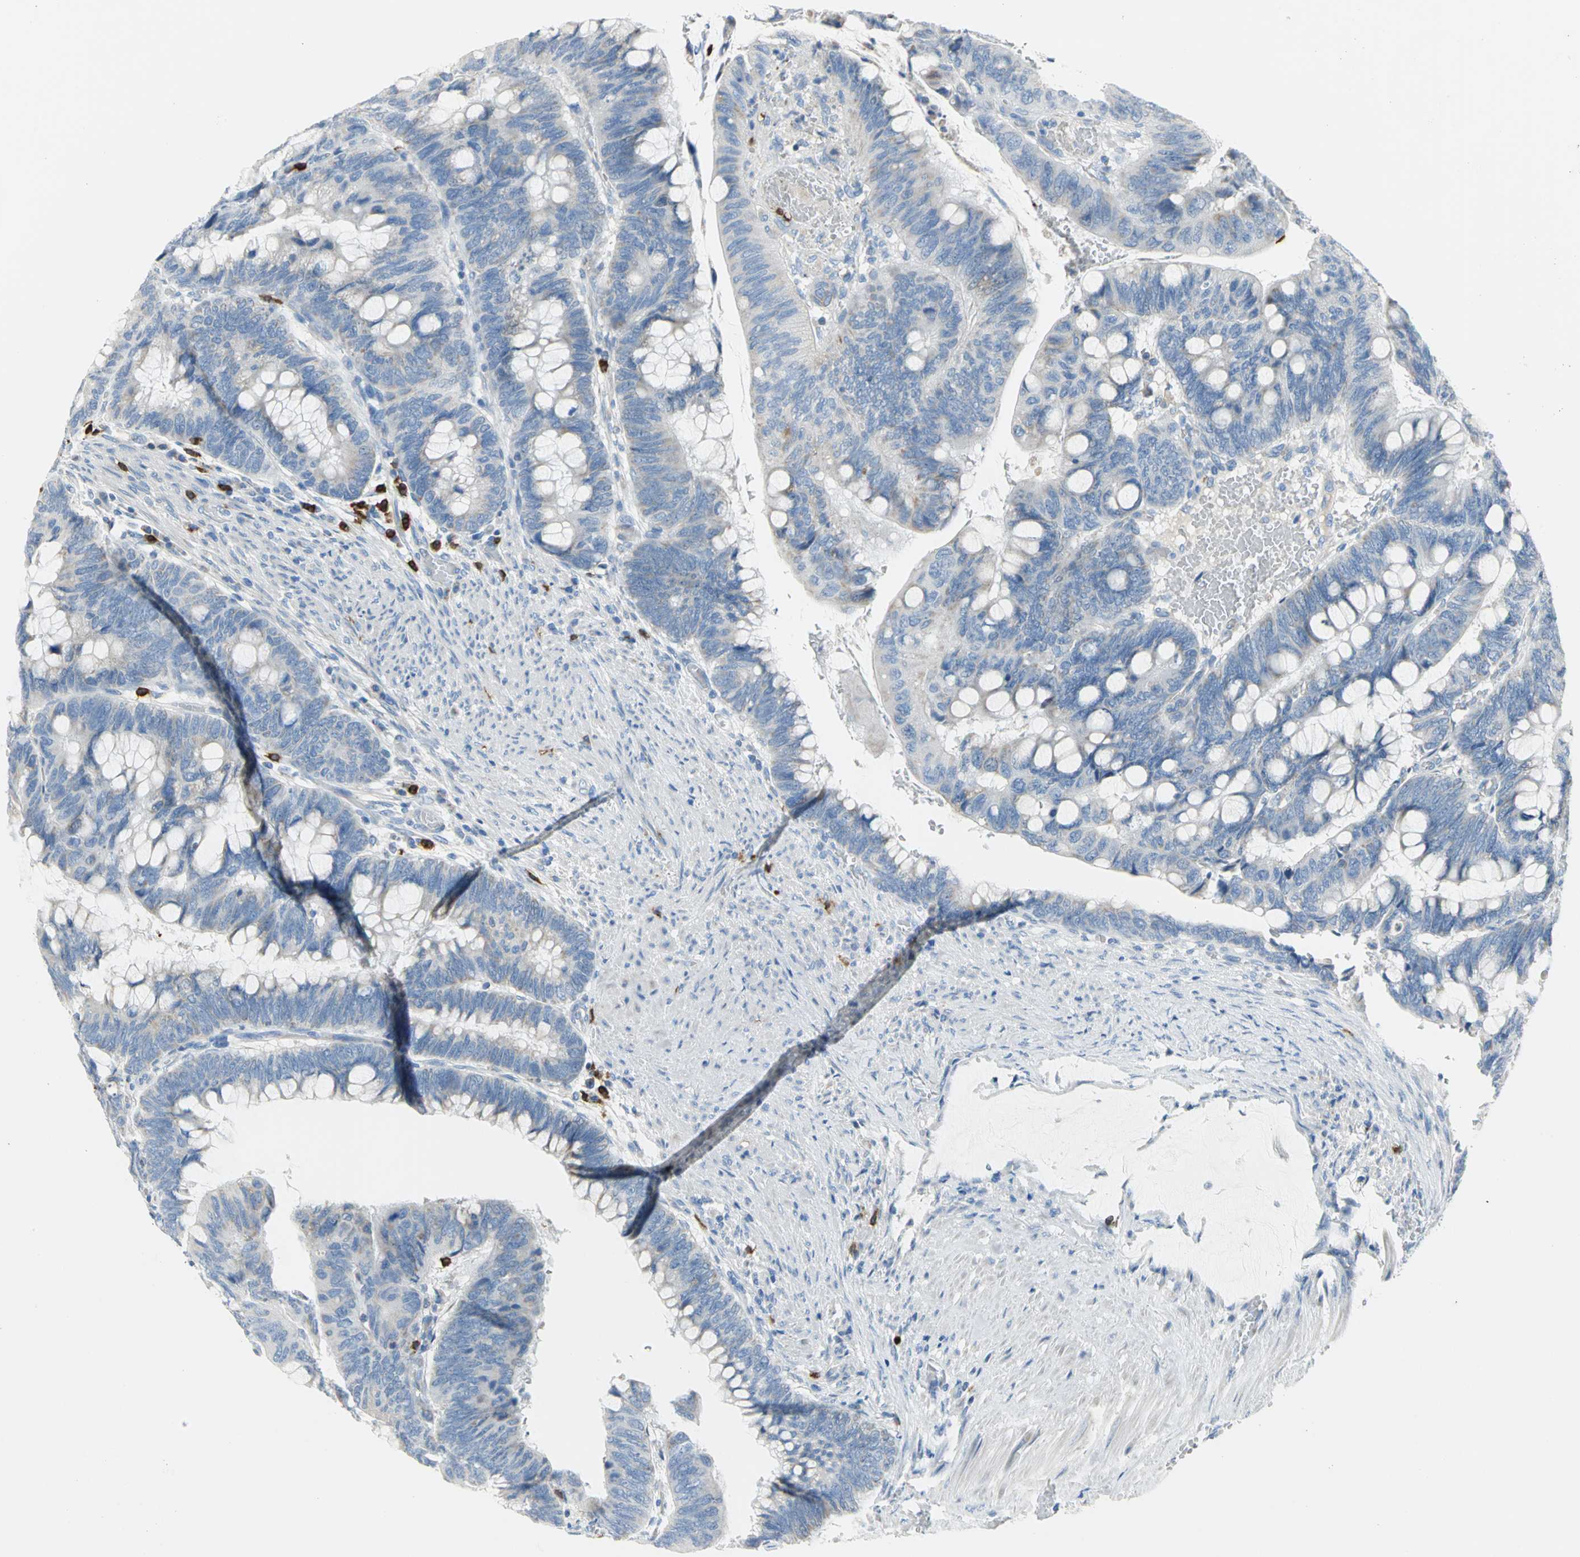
{"staining": {"intensity": "moderate", "quantity": "<25%", "location": "cytoplasmic/membranous"}, "tissue": "colorectal cancer", "cell_type": "Tumor cells", "image_type": "cancer", "snomed": [{"axis": "morphology", "description": "Normal tissue, NOS"}, {"axis": "morphology", "description": "Adenocarcinoma, NOS"}, {"axis": "topography", "description": "Rectum"}], "caption": "Tumor cells reveal low levels of moderate cytoplasmic/membranous expression in about <25% of cells in colorectal cancer.", "gene": "ALOX15", "patient": {"sex": "male", "age": 92}}